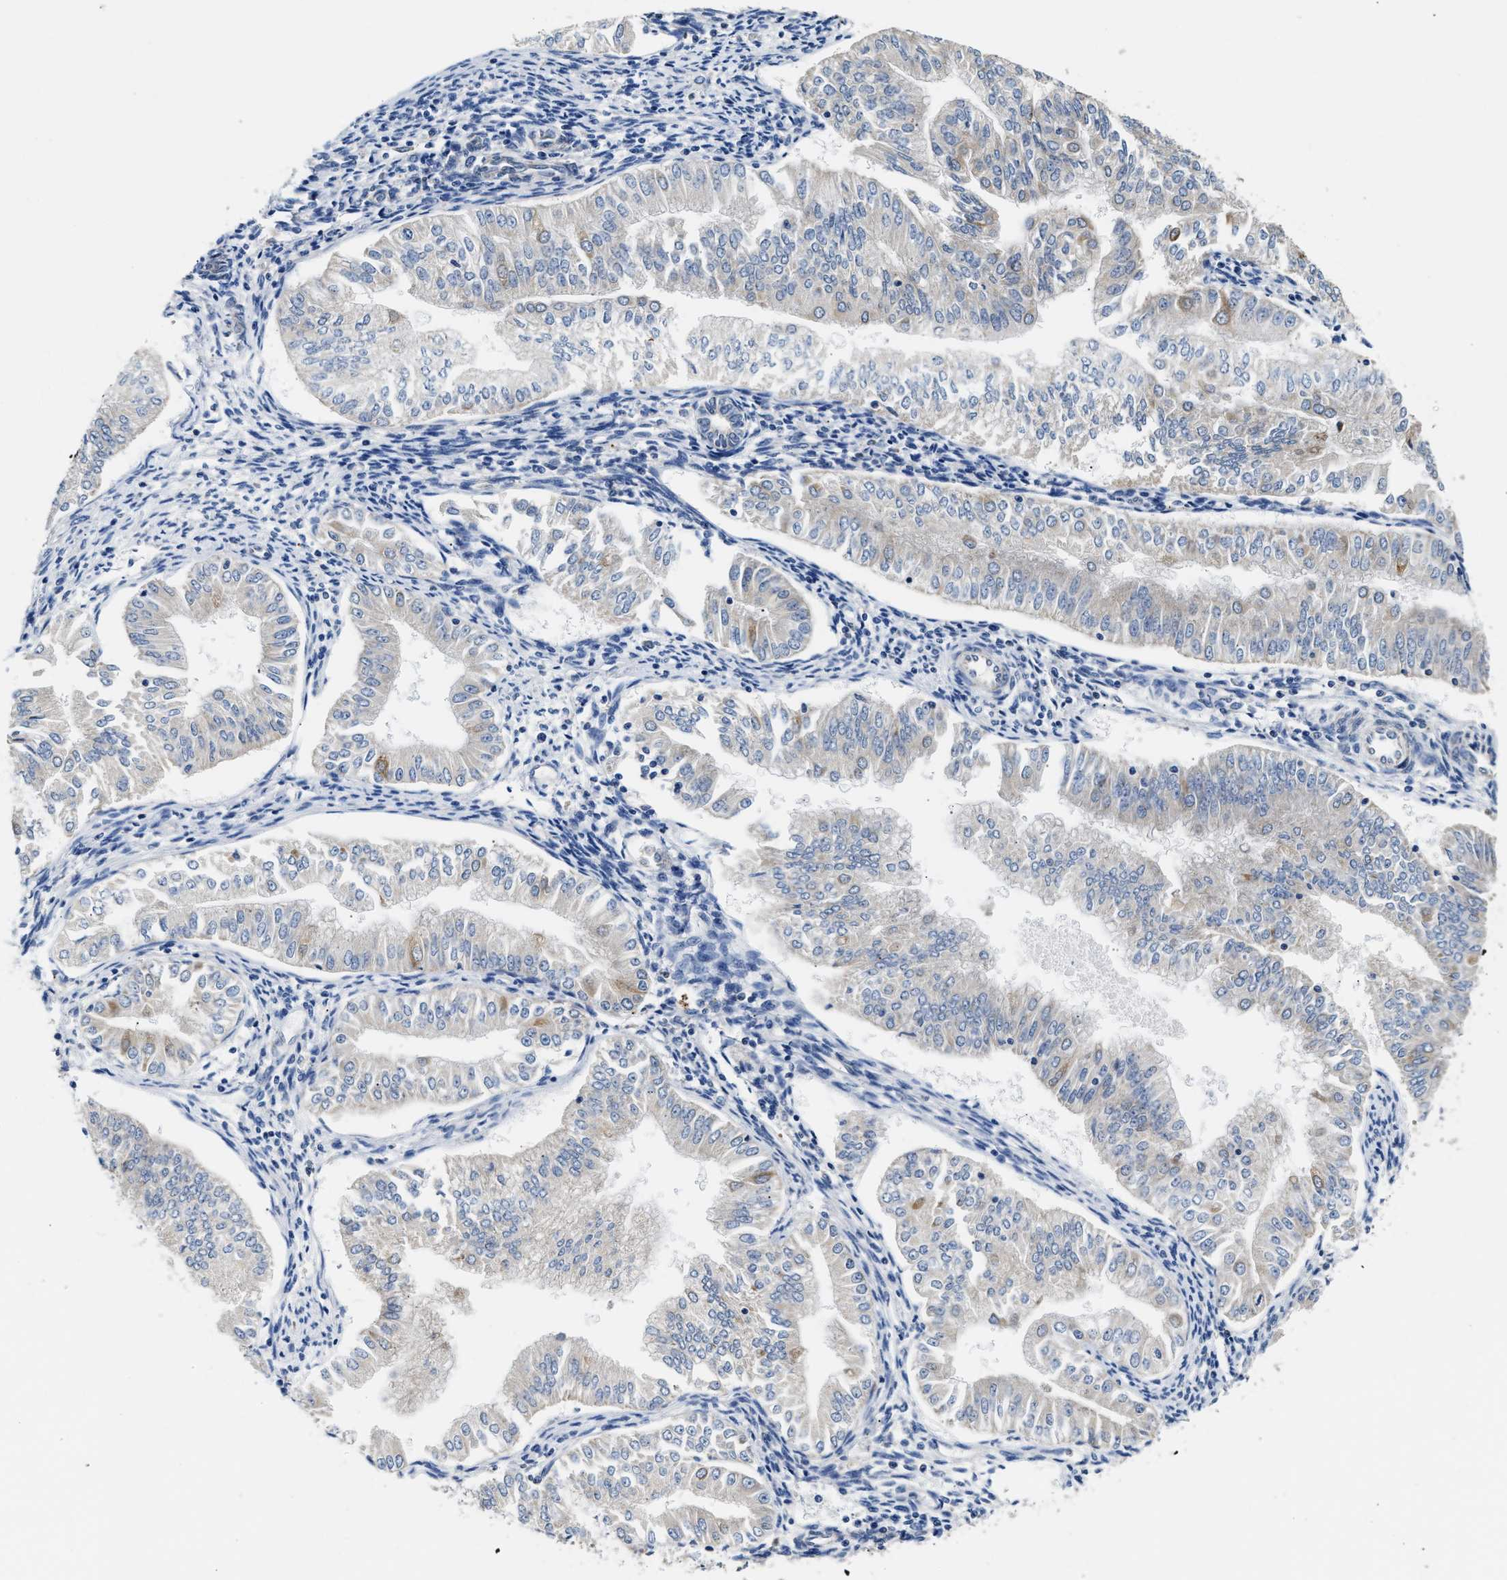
{"staining": {"intensity": "negative", "quantity": "none", "location": "none"}, "tissue": "endometrial cancer", "cell_type": "Tumor cells", "image_type": "cancer", "snomed": [{"axis": "morphology", "description": "Normal tissue, NOS"}, {"axis": "morphology", "description": "Adenocarcinoma, NOS"}, {"axis": "topography", "description": "Endometrium"}], "caption": "Tumor cells are negative for protein expression in human endometrial adenocarcinoma.", "gene": "ACADVL", "patient": {"sex": "female", "age": 53}}